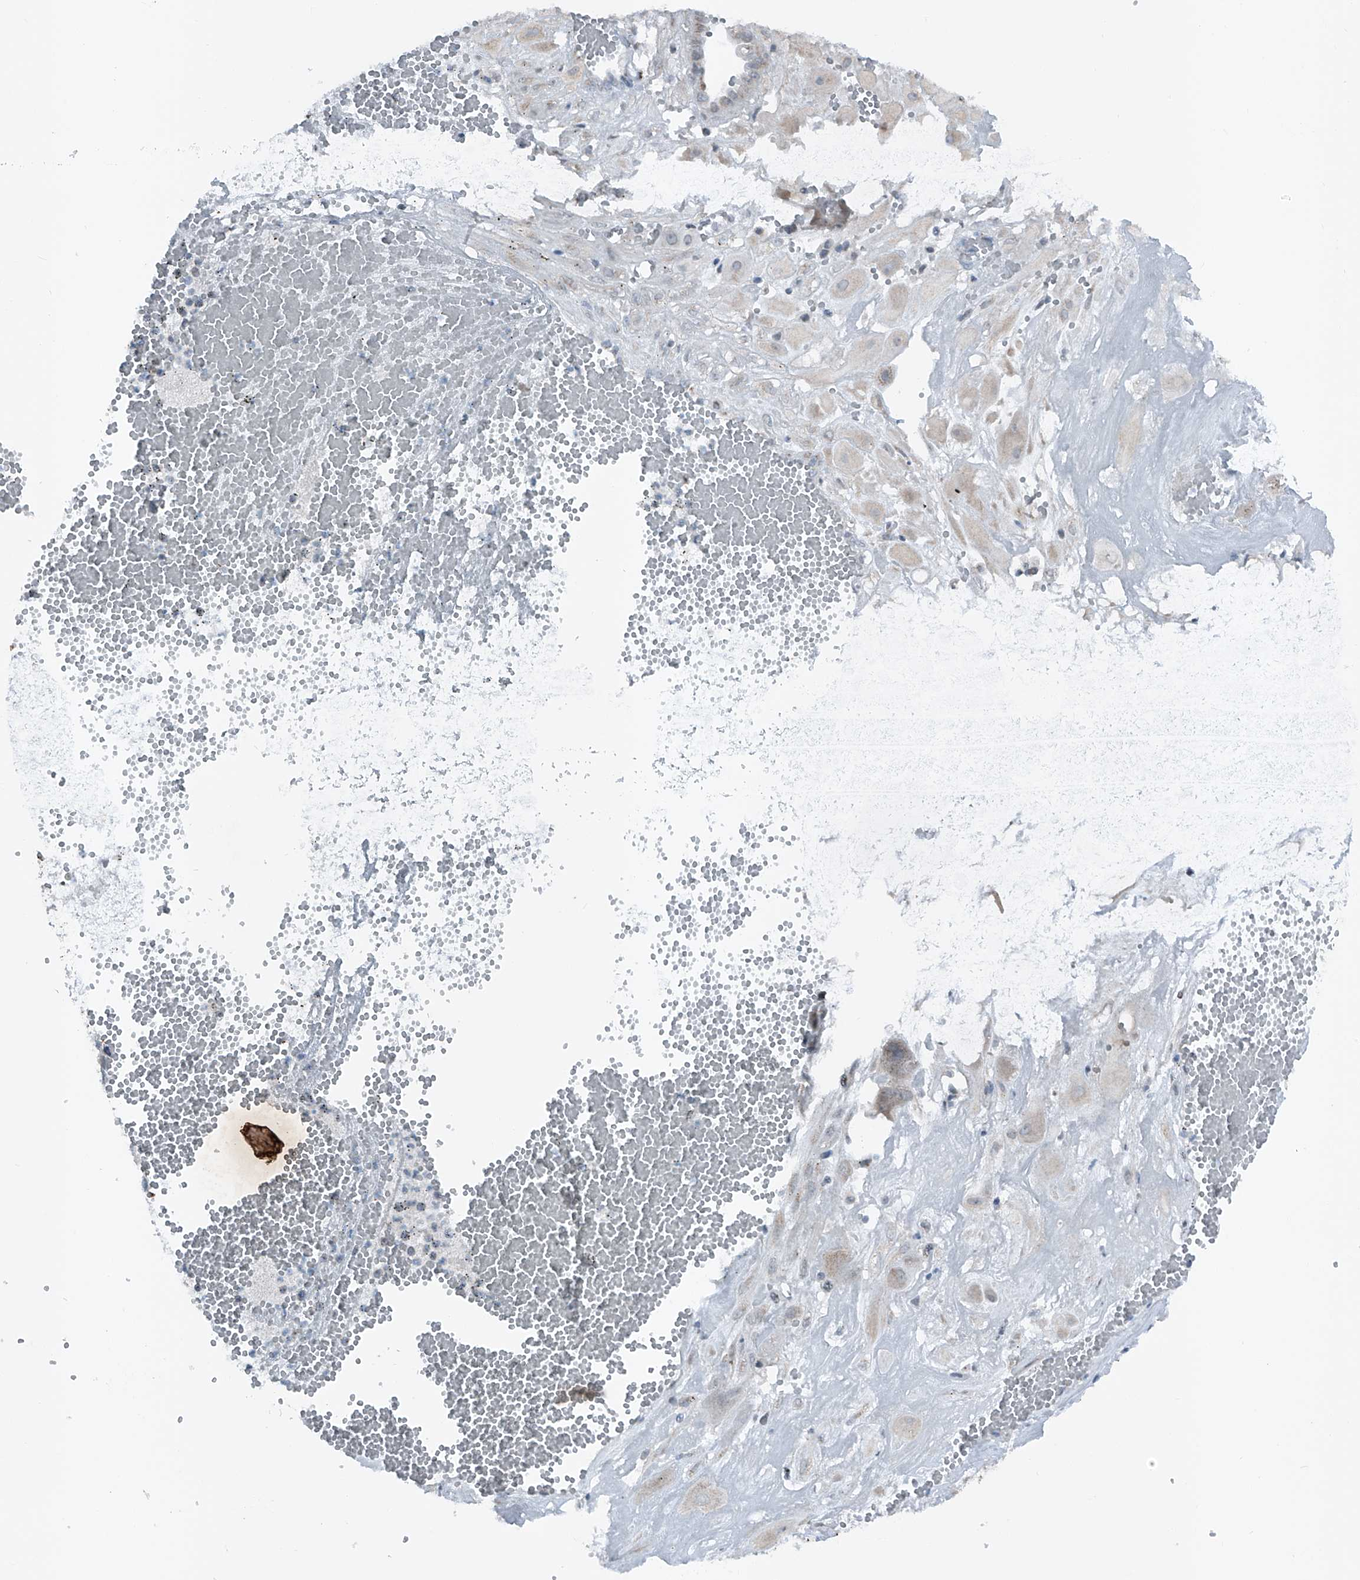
{"staining": {"intensity": "negative", "quantity": "none", "location": "none"}, "tissue": "cervical cancer", "cell_type": "Tumor cells", "image_type": "cancer", "snomed": [{"axis": "morphology", "description": "Squamous cell carcinoma, NOS"}, {"axis": "topography", "description": "Cervix"}], "caption": "An image of cervical cancer stained for a protein exhibits no brown staining in tumor cells. (Brightfield microscopy of DAB IHC at high magnification).", "gene": "DYRK1B", "patient": {"sex": "female", "age": 34}}